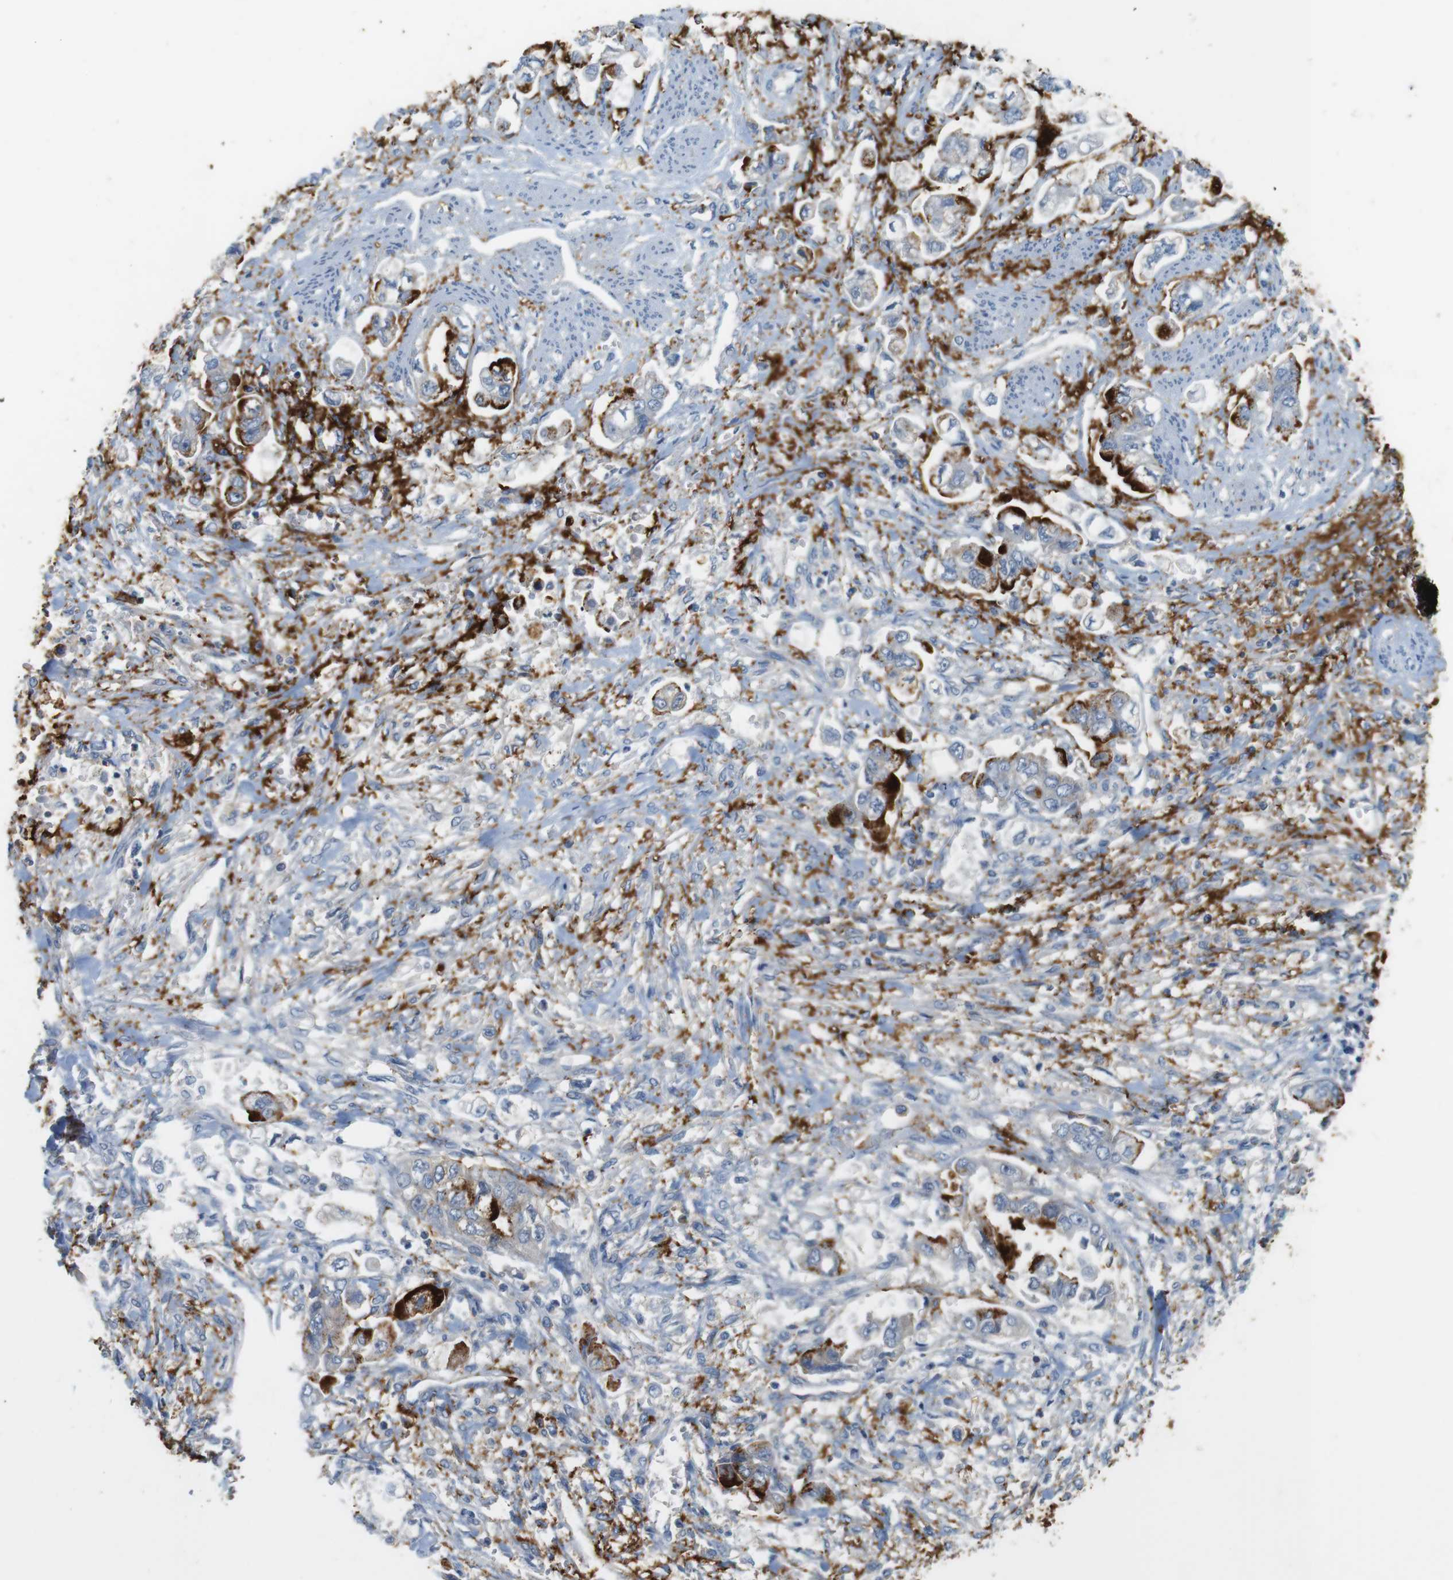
{"staining": {"intensity": "strong", "quantity": "<25%", "location": "cytoplasmic/membranous"}, "tissue": "stomach cancer", "cell_type": "Tumor cells", "image_type": "cancer", "snomed": [{"axis": "morphology", "description": "Normal tissue, NOS"}, {"axis": "morphology", "description": "Adenocarcinoma, NOS"}, {"axis": "topography", "description": "Stomach"}], "caption": "Adenocarcinoma (stomach) stained for a protein (brown) reveals strong cytoplasmic/membranous positive positivity in about <25% of tumor cells.", "gene": "MUC5B", "patient": {"sex": "male", "age": 62}}